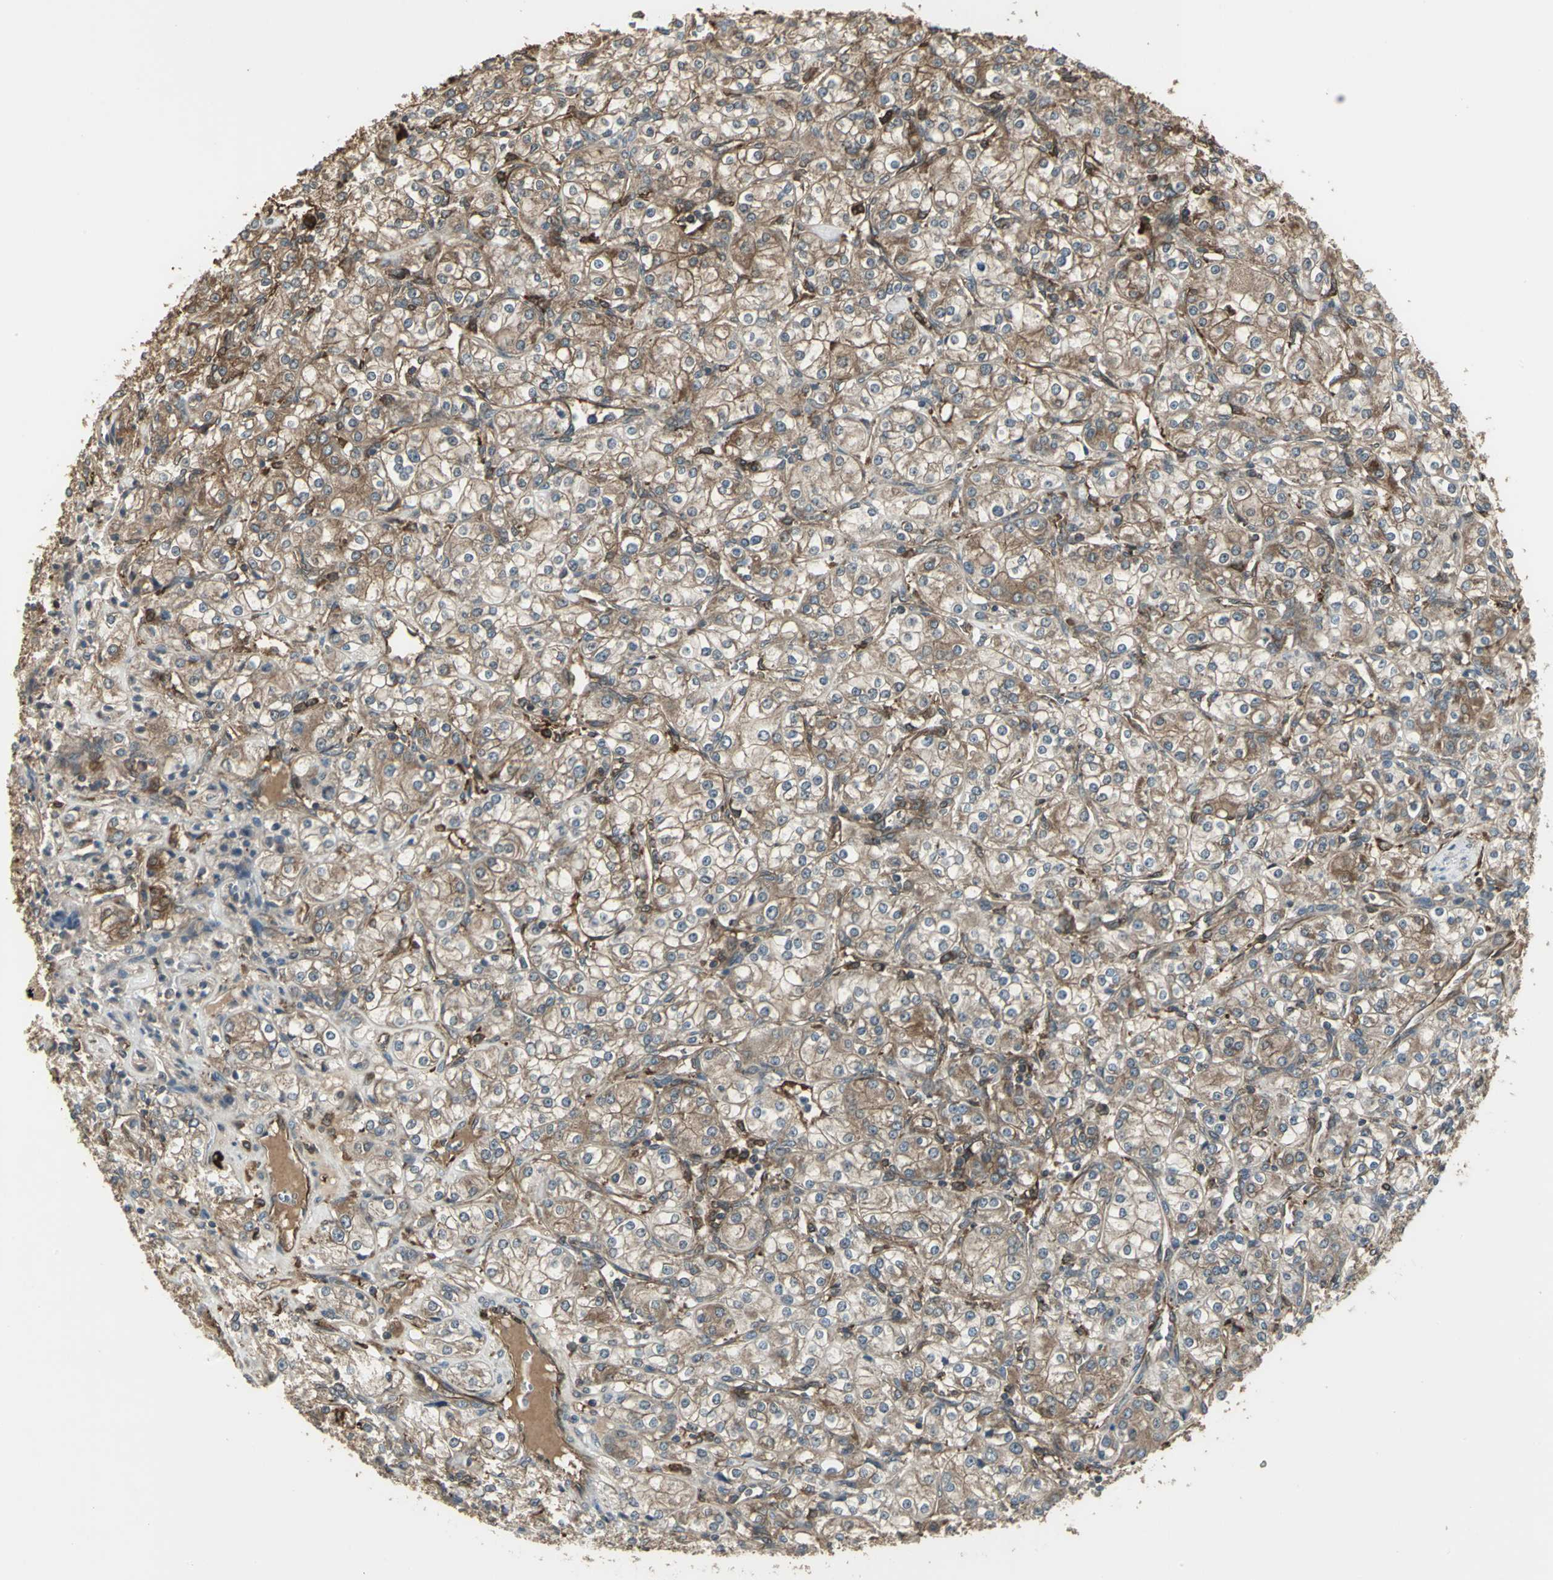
{"staining": {"intensity": "moderate", "quantity": ">75%", "location": "cytoplasmic/membranous"}, "tissue": "renal cancer", "cell_type": "Tumor cells", "image_type": "cancer", "snomed": [{"axis": "morphology", "description": "Adenocarcinoma, NOS"}, {"axis": "topography", "description": "Kidney"}], "caption": "Protein expression analysis of human renal adenocarcinoma reveals moderate cytoplasmic/membranous positivity in approximately >75% of tumor cells.", "gene": "PRXL2B", "patient": {"sex": "male", "age": 77}}